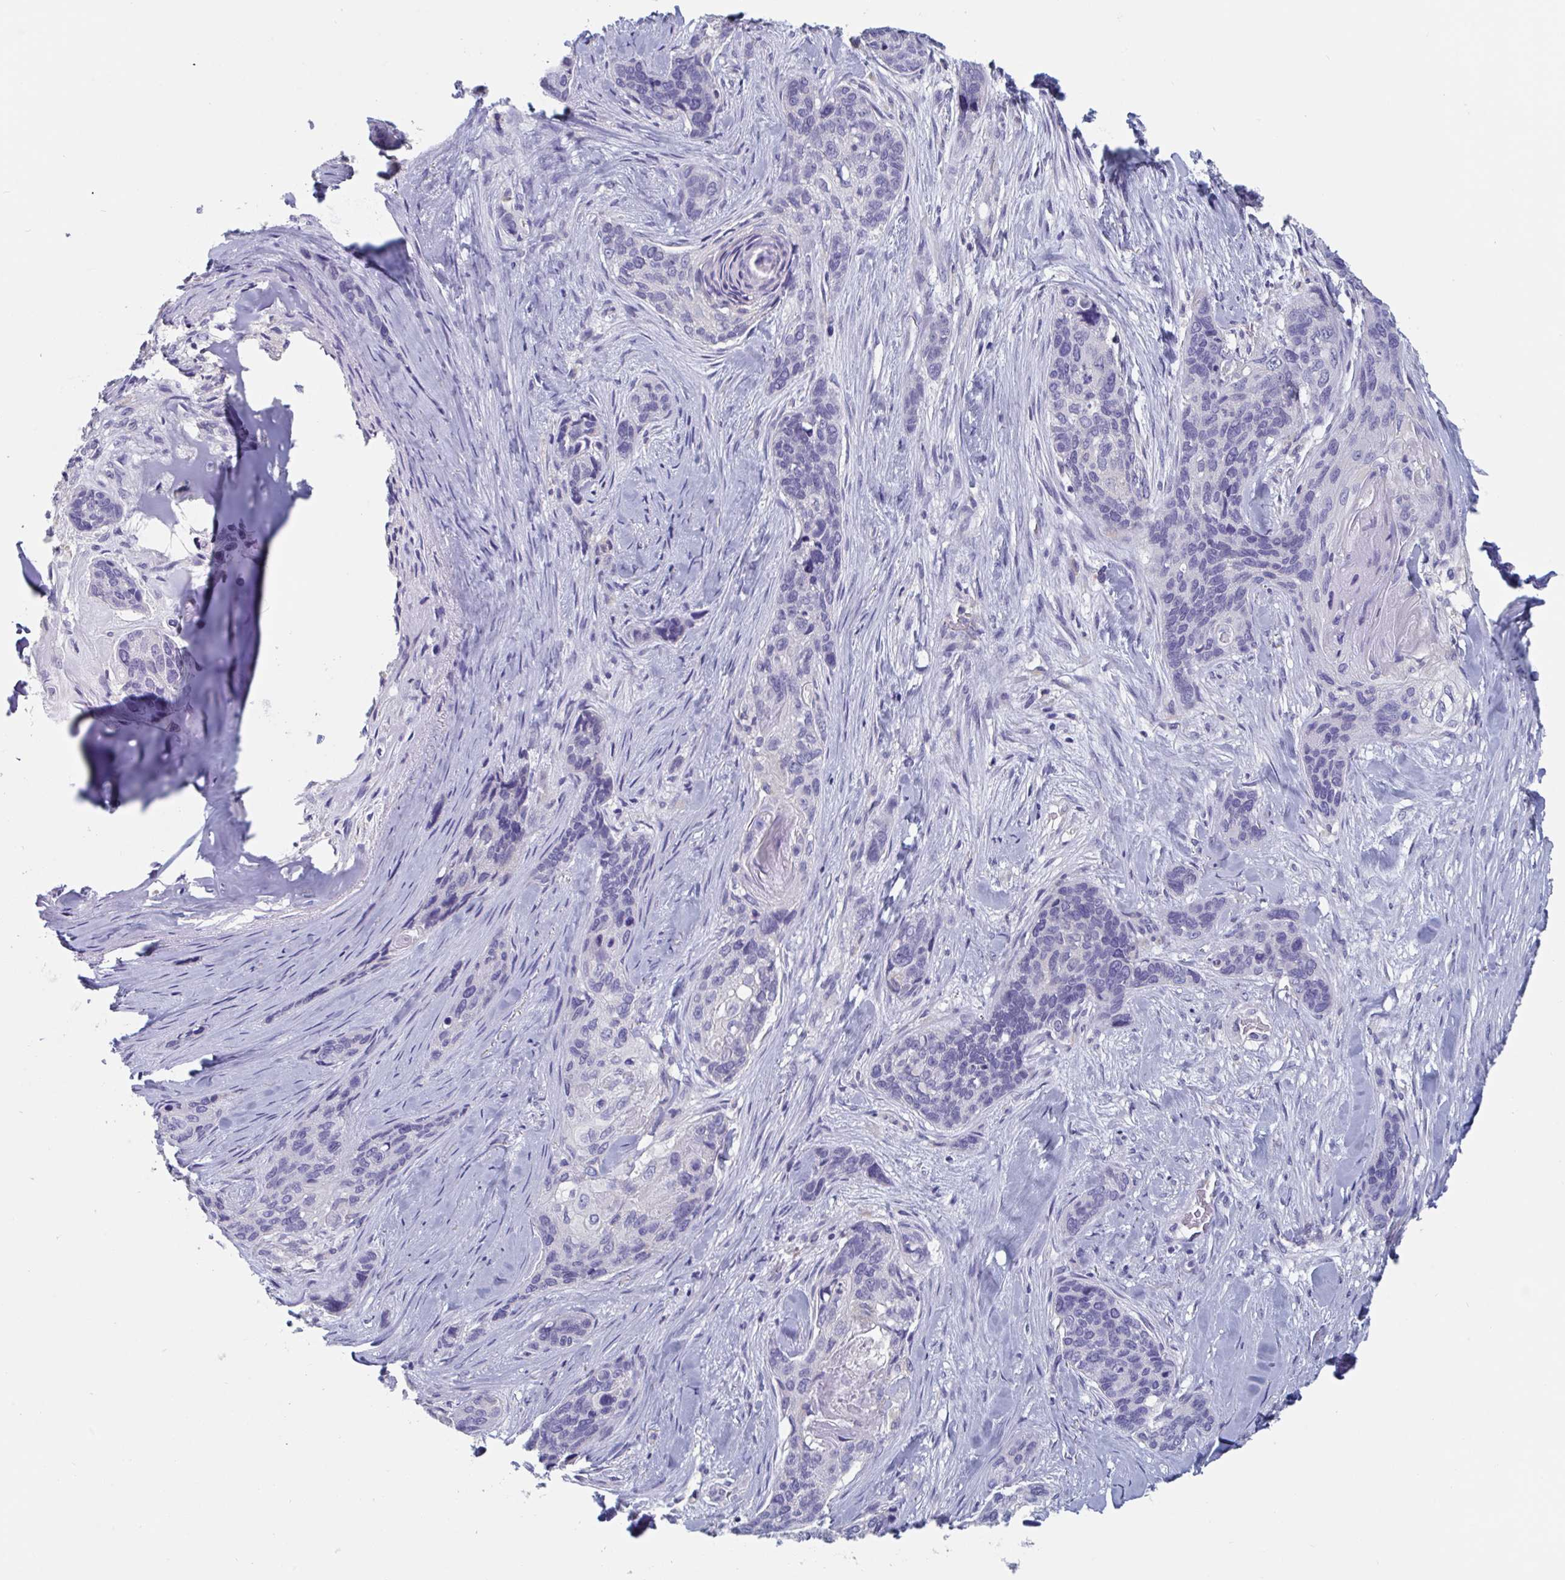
{"staining": {"intensity": "negative", "quantity": "none", "location": "none"}, "tissue": "lung cancer", "cell_type": "Tumor cells", "image_type": "cancer", "snomed": [{"axis": "morphology", "description": "Squamous cell carcinoma, NOS"}, {"axis": "morphology", "description": "Squamous cell carcinoma, metastatic, NOS"}, {"axis": "topography", "description": "Lymph node"}, {"axis": "topography", "description": "Lung"}], "caption": "Immunohistochemistry micrograph of neoplastic tissue: lung squamous cell carcinoma stained with DAB displays no significant protein expression in tumor cells.", "gene": "ABHD16A", "patient": {"sex": "male", "age": 41}}